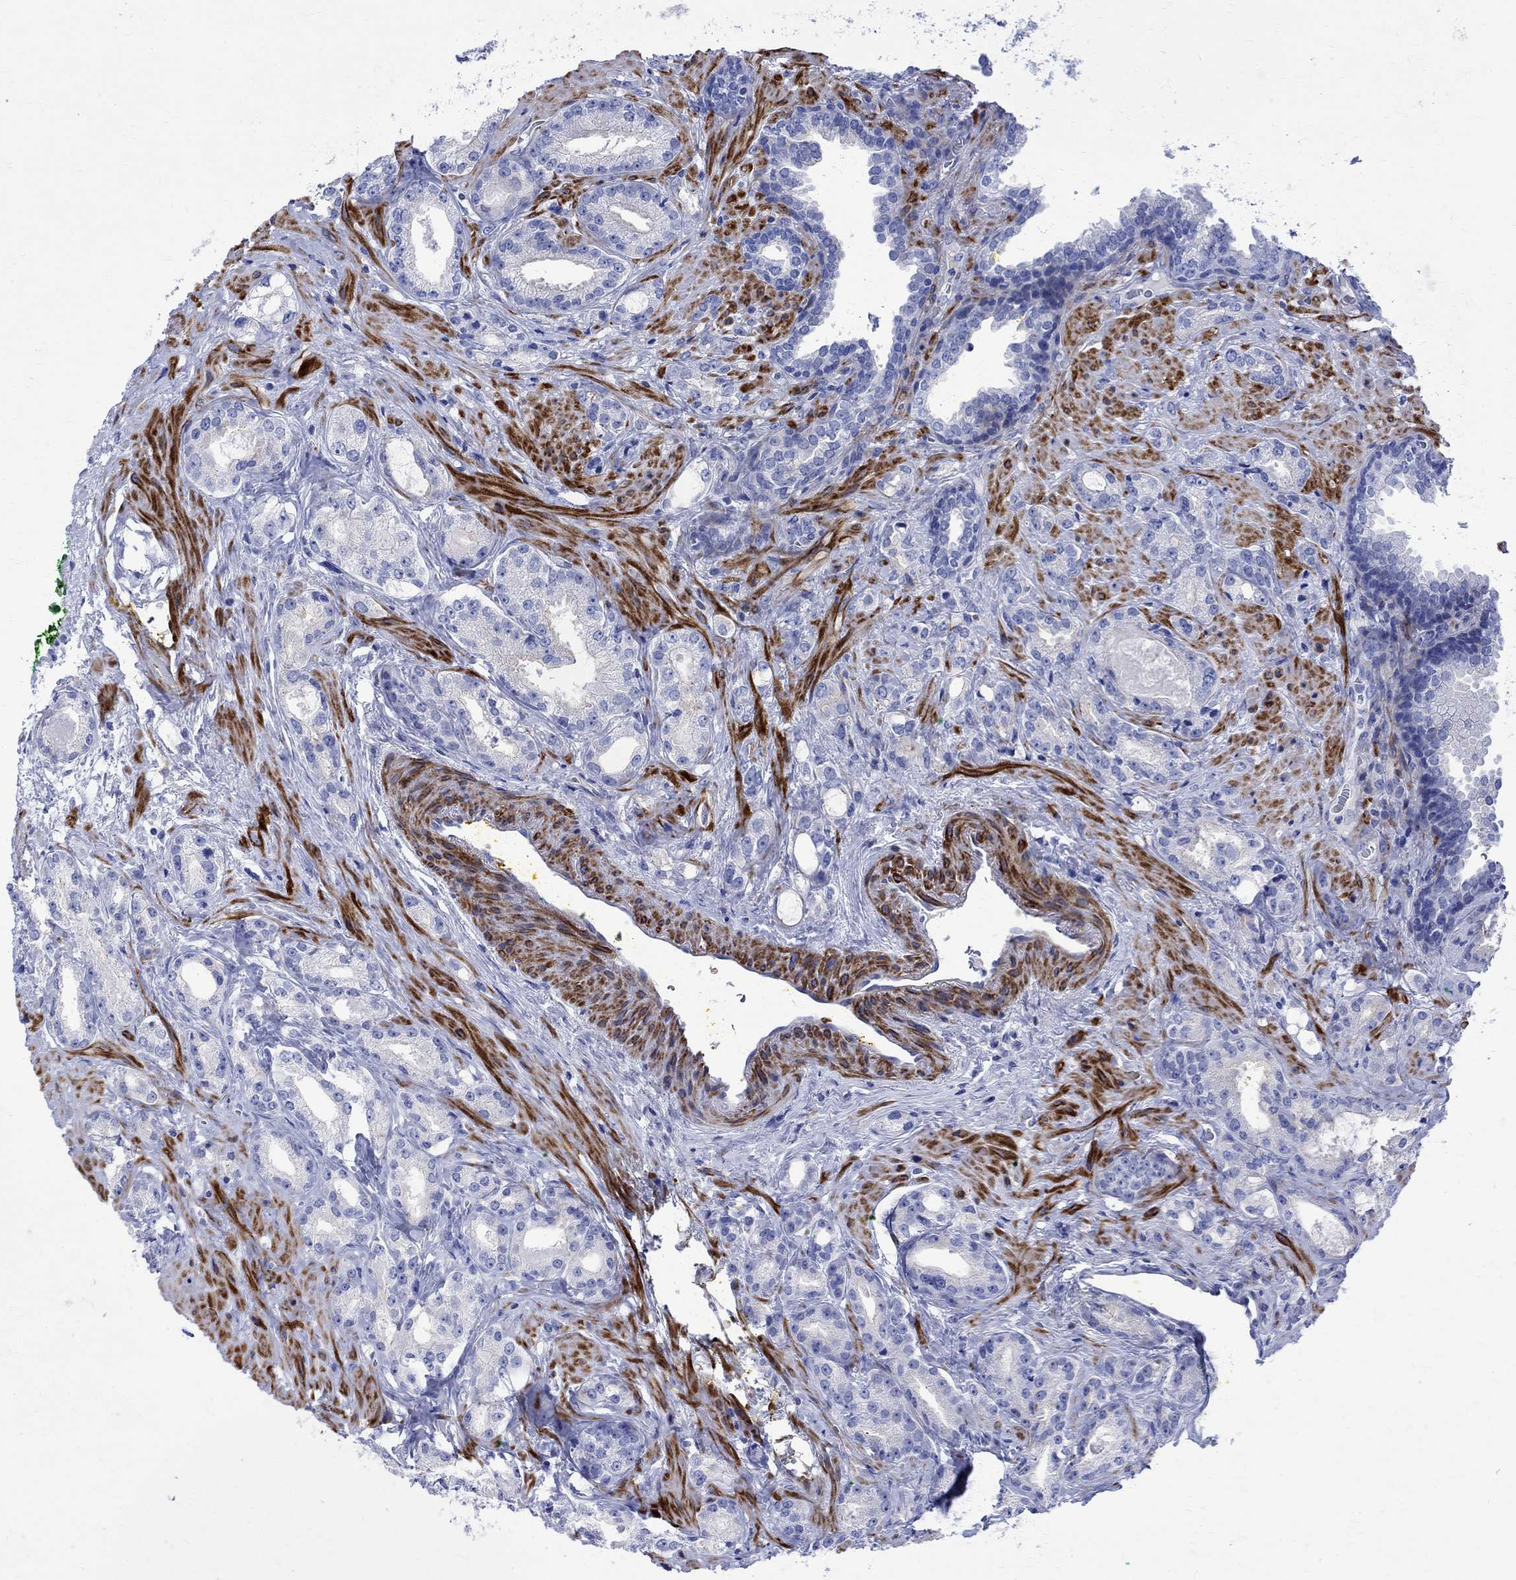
{"staining": {"intensity": "negative", "quantity": "none", "location": "none"}, "tissue": "prostate cancer", "cell_type": "Tumor cells", "image_type": "cancer", "snomed": [{"axis": "morphology", "description": "Adenocarcinoma, Low grade"}, {"axis": "topography", "description": "Prostate"}], "caption": "DAB immunohistochemical staining of human prostate cancer (low-grade adenocarcinoma) shows no significant expression in tumor cells.", "gene": "PARVB", "patient": {"sex": "male", "age": 68}}